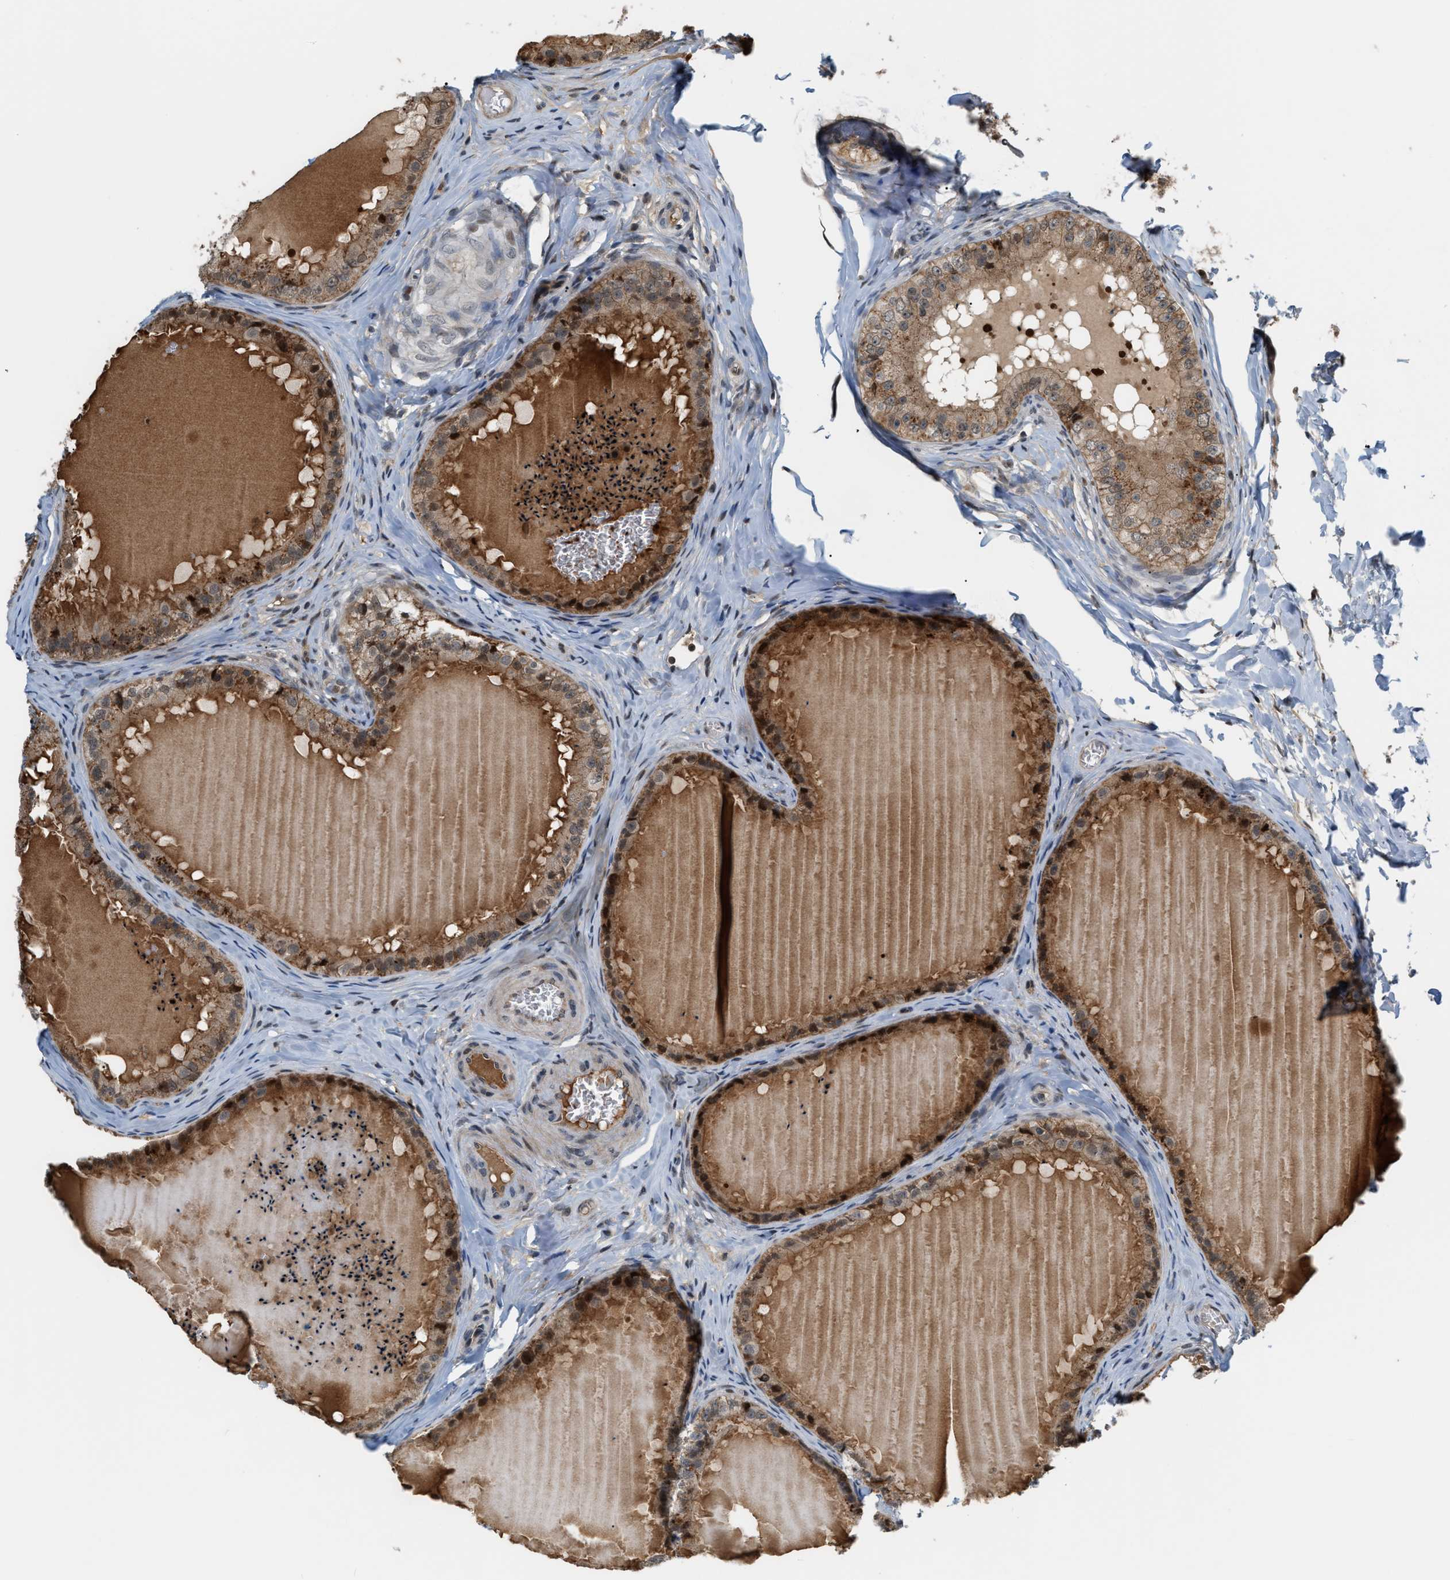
{"staining": {"intensity": "moderate", "quantity": ">75%", "location": "cytoplasmic/membranous,nuclear"}, "tissue": "epididymis", "cell_type": "Glandular cells", "image_type": "normal", "snomed": [{"axis": "morphology", "description": "Normal tissue, NOS"}, {"axis": "topography", "description": "Epididymis"}], "caption": "The image shows immunohistochemical staining of unremarkable epididymis. There is moderate cytoplasmic/membranous,nuclear expression is appreciated in about >75% of glandular cells.", "gene": "RFFL", "patient": {"sex": "male", "age": 31}}